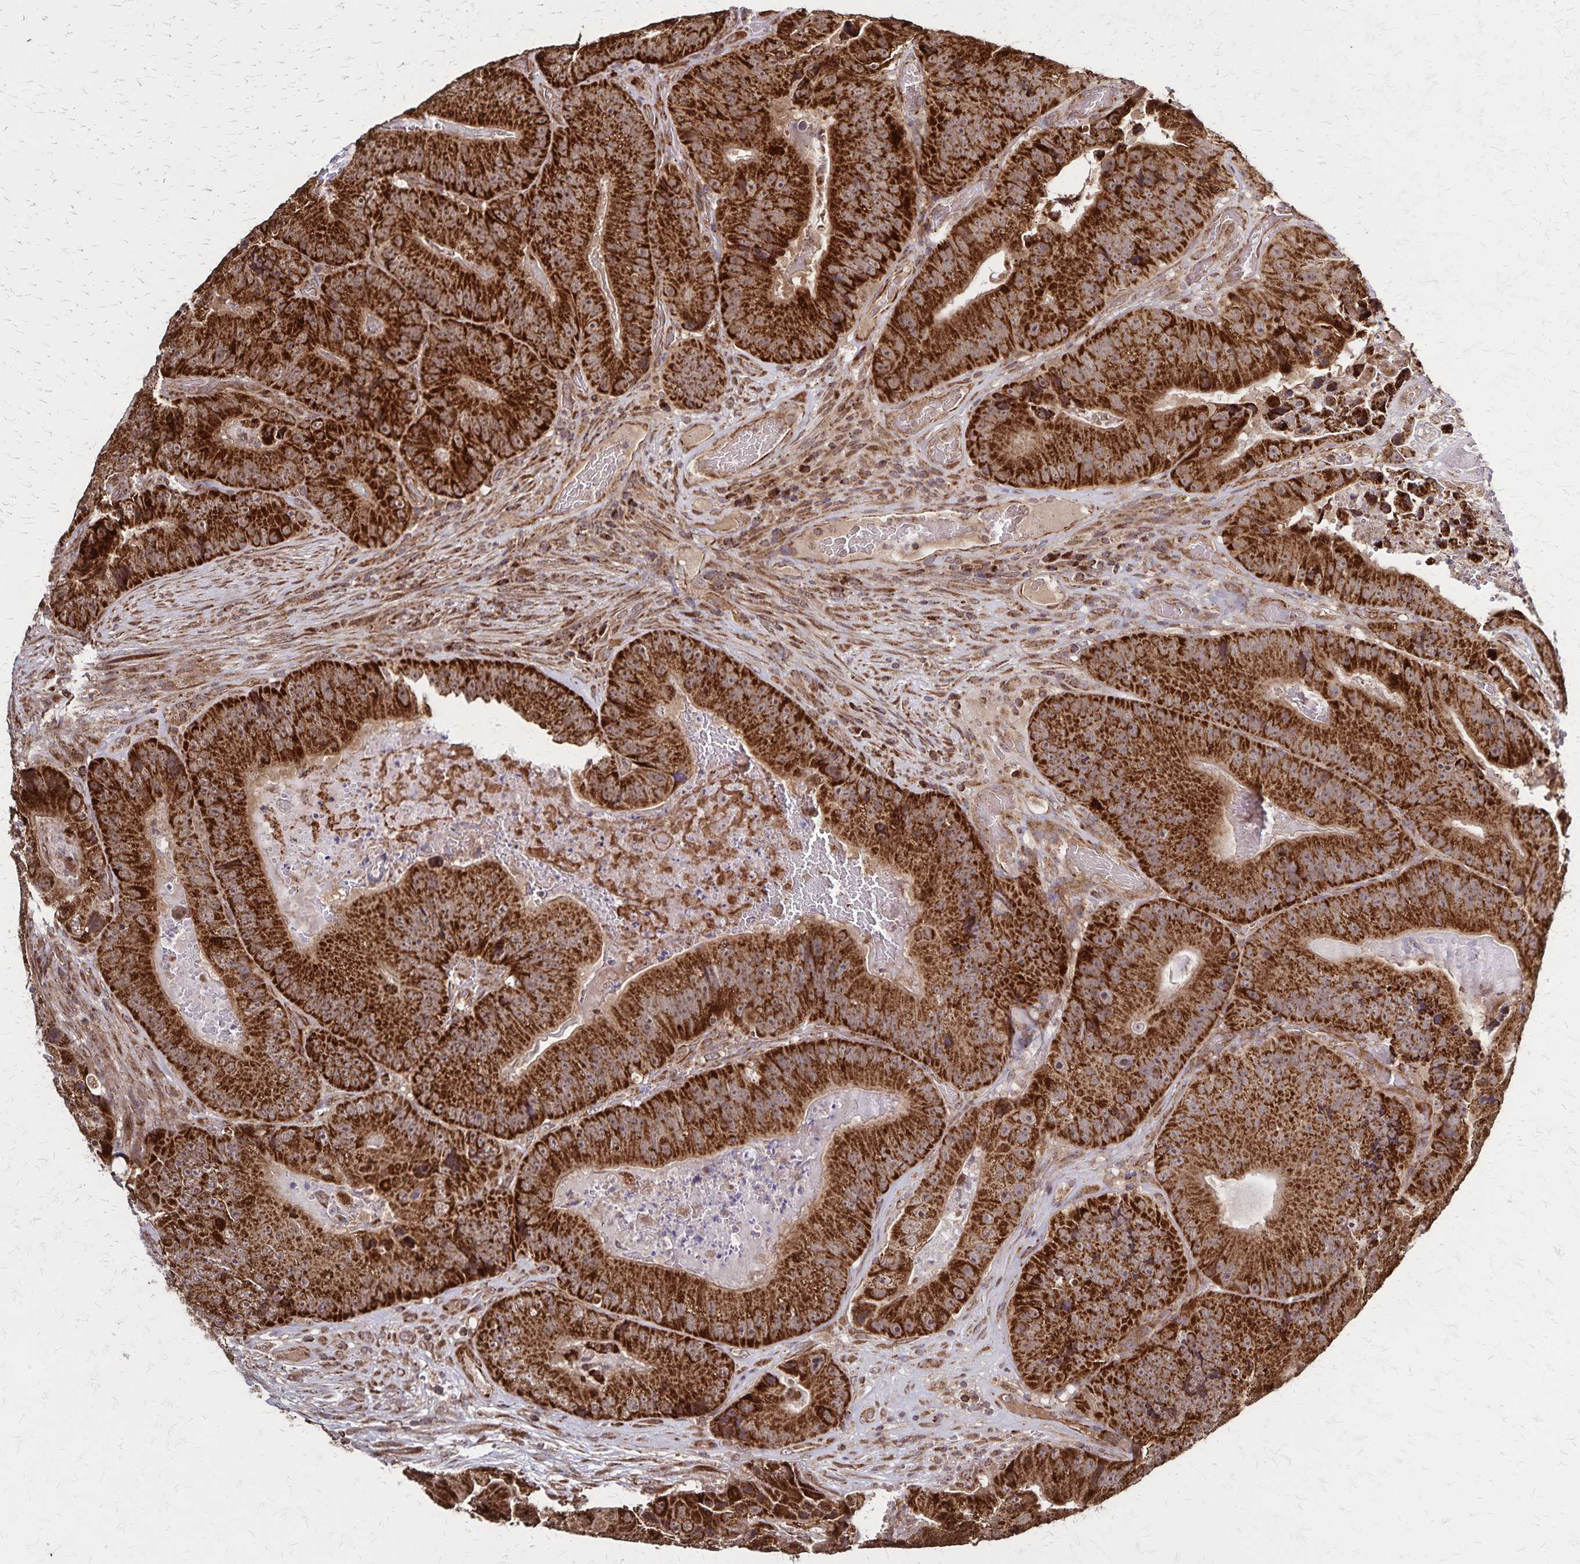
{"staining": {"intensity": "strong", "quantity": ">75%", "location": "cytoplasmic/membranous"}, "tissue": "colorectal cancer", "cell_type": "Tumor cells", "image_type": "cancer", "snomed": [{"axis": "morphology", "description": "Adenocarcinoma, NOS"}, {"axis": "topography", "description": "Colon"}], "caption": "Colorectal cancer stained with a brown dye reveals strong cytoplasmic/membranous positive expression in about >75% of tumor cells.", "gene": "NFS1", "patient": {"sex": "female", "age": 86}}